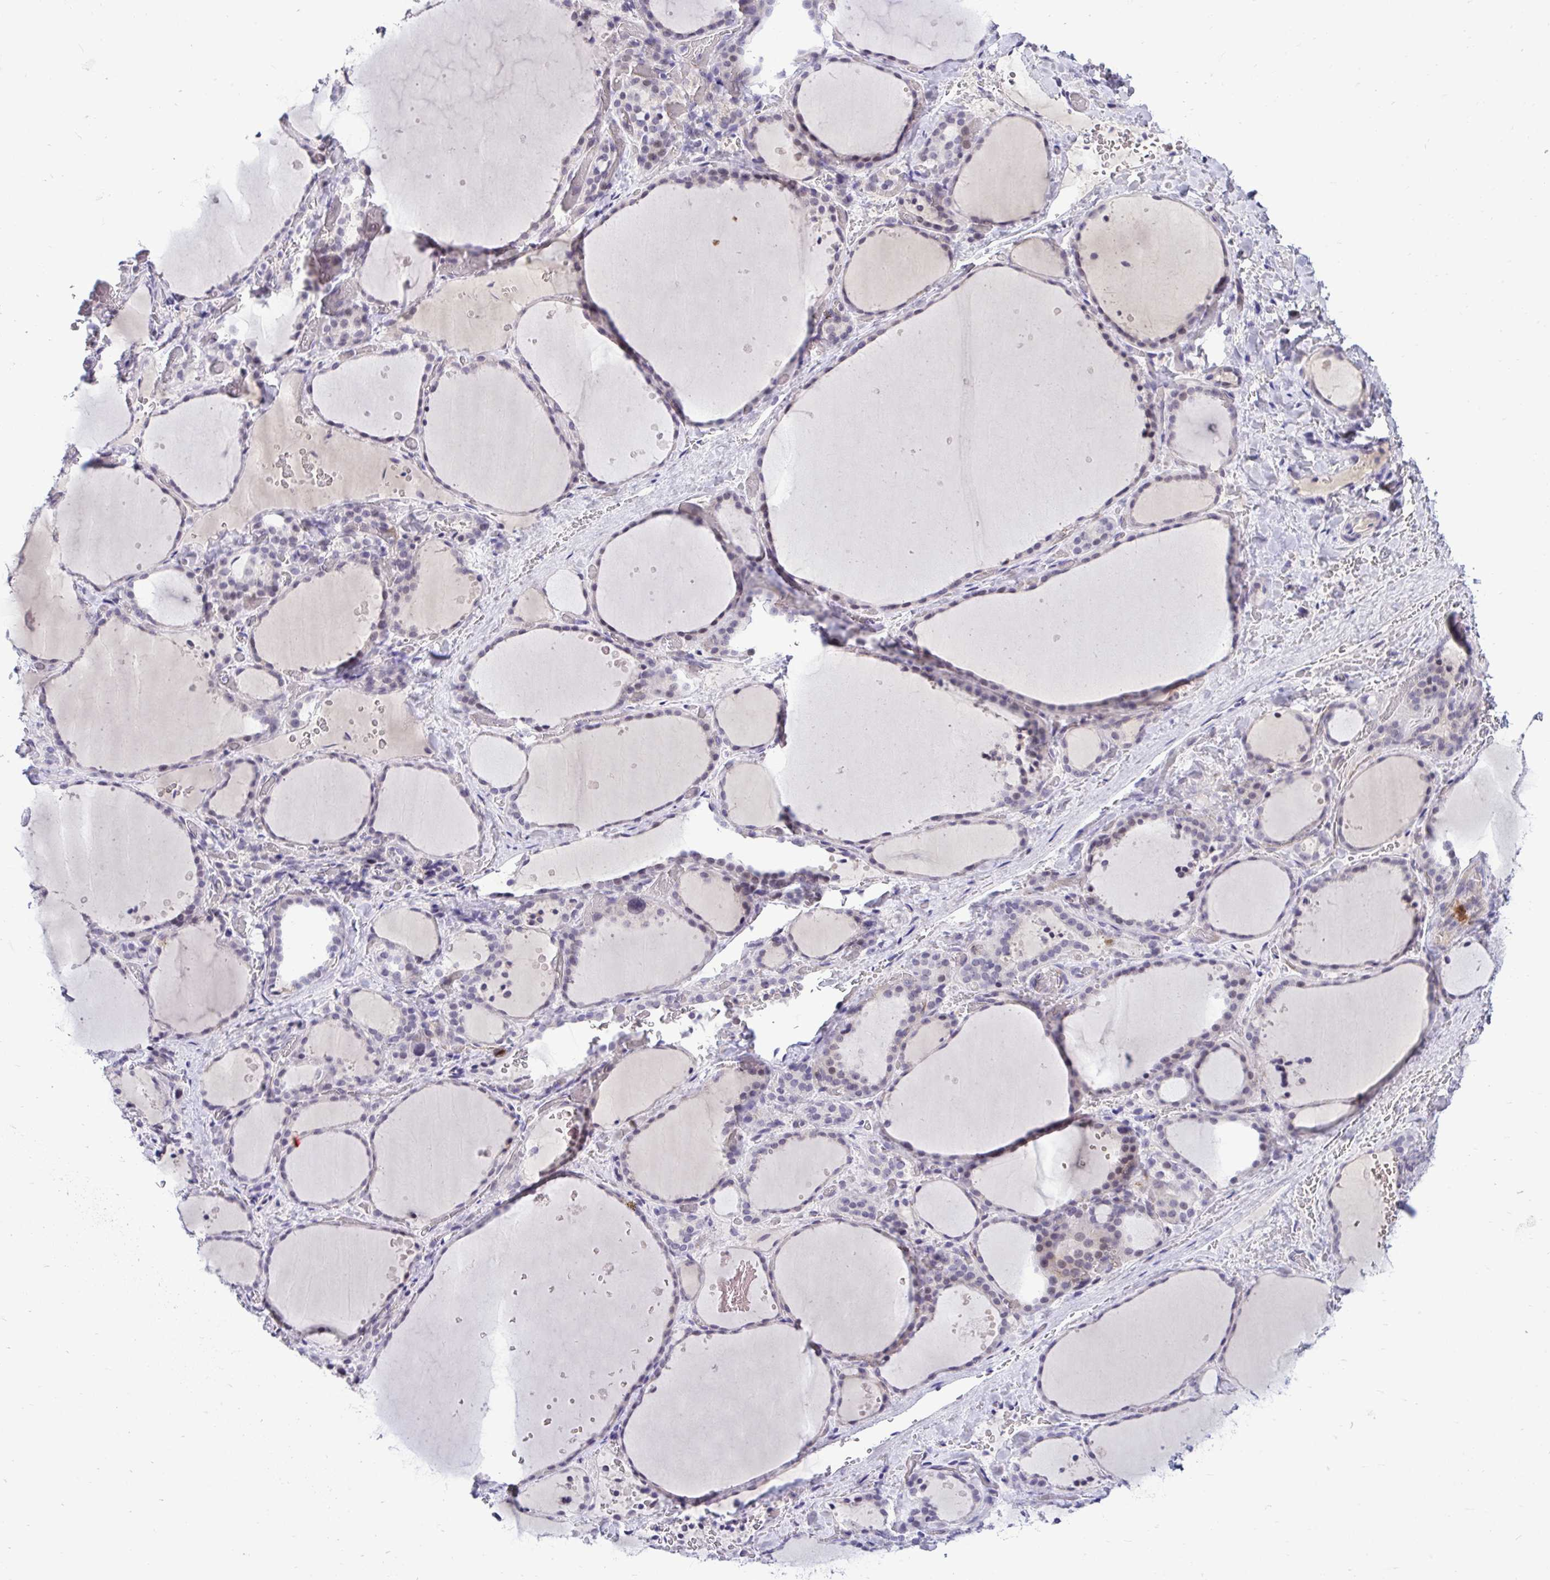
{"staining": {"intensity": "negative", "quantity": "none", "location": "none"}, "tissue": "thyroid gland", "cell_type": "Glandular cells", "image_type": "normal", "snomed": [{"axis": "morphology", "description": "Normal tissue, NOS"}, {"axis": "topography", "description": "Thyroid gland"}], "caption": "This histopathology image is of benign thyroid gland stained with immunohistochemistry (IHC) to label a protein in brown with the nuclei are counter-stained blue. There is no staining in glandular cells. (Stains: DAB (3,3'-diaminobenzidine) immunohistochemistry (IHC) with hematoxylin counter stain, Microscopy: brightfield microscopy at high magnification).", "gene": "CDC20", "patient": {"sex": "female", "age": 36}}